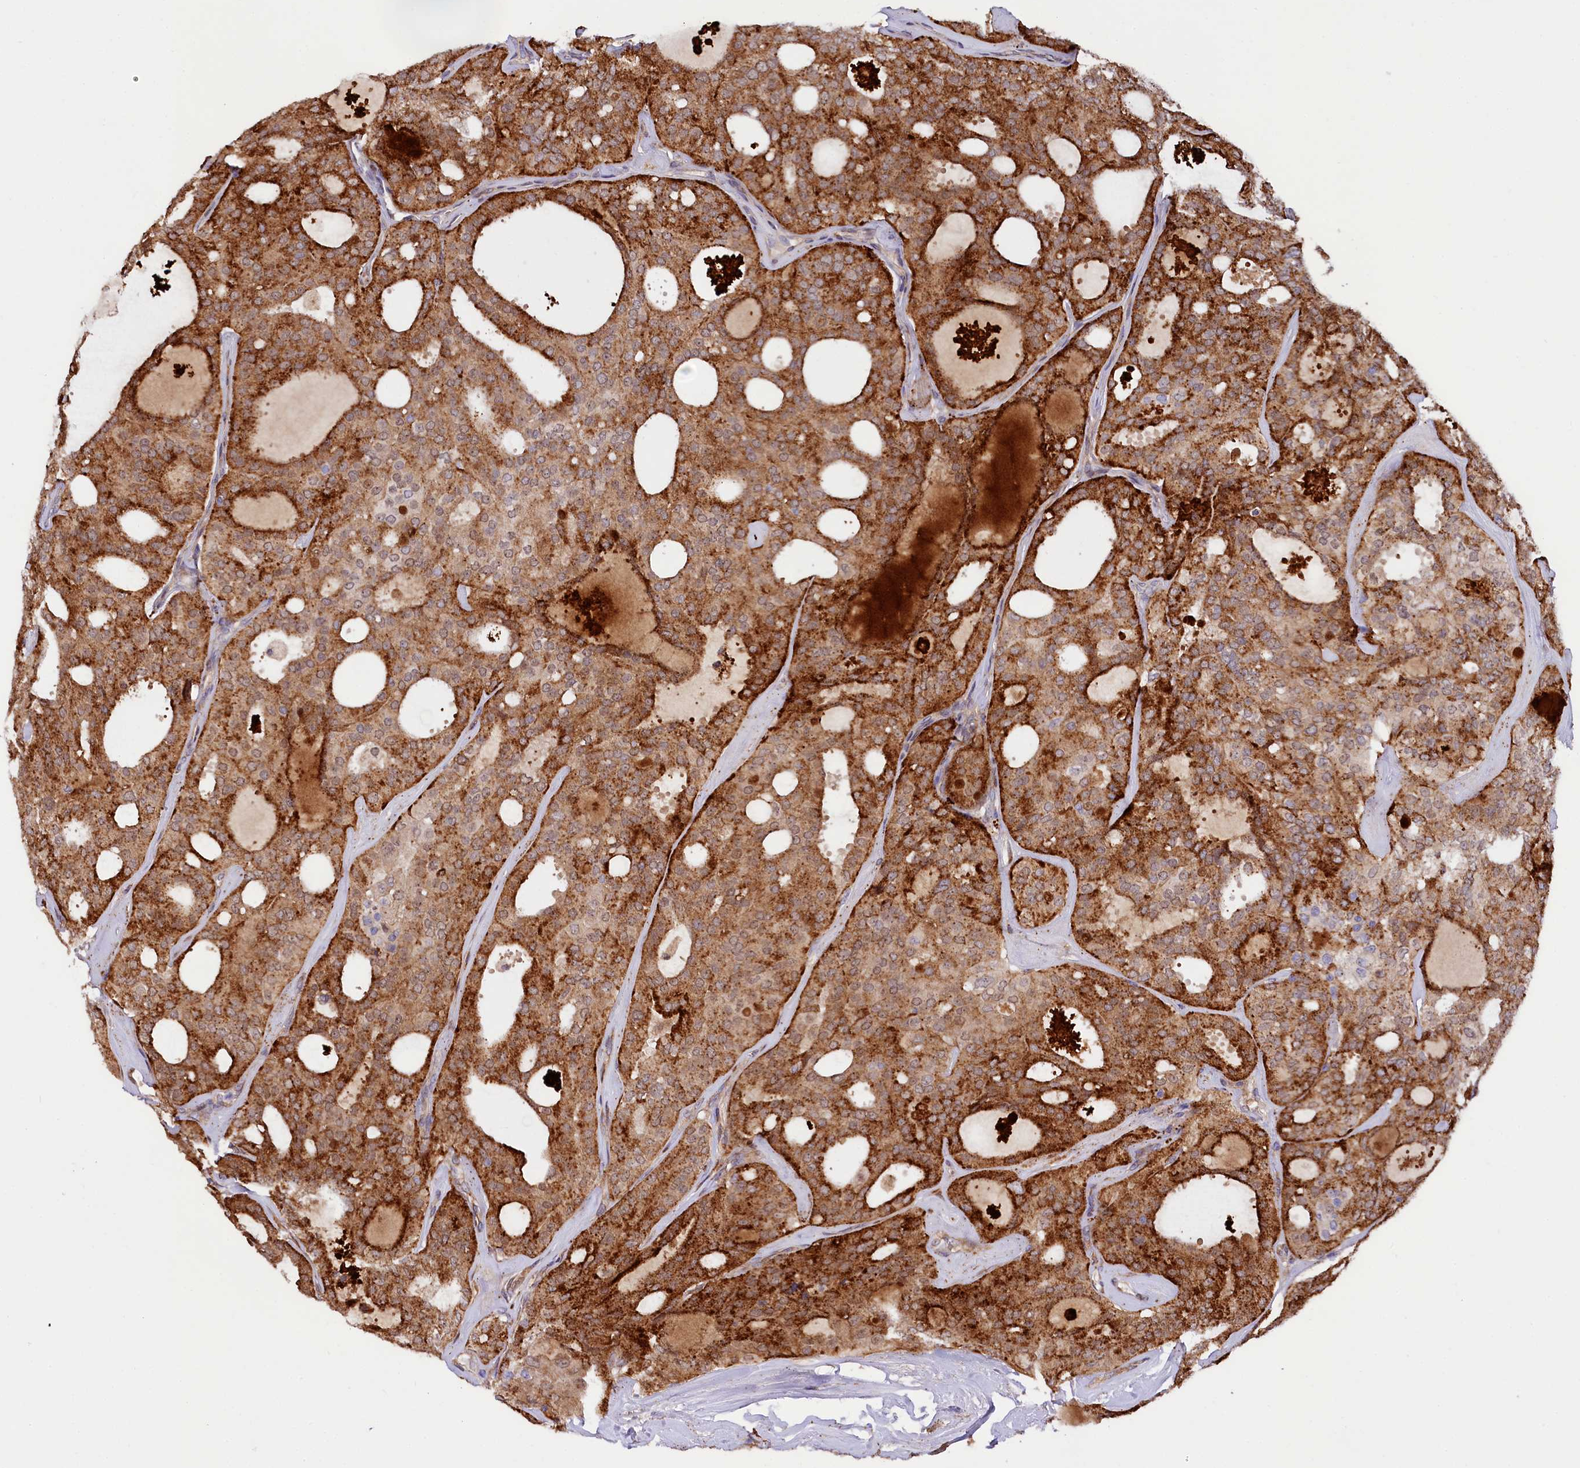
{"staining": {"intensity": "strong", "quantity": ">75%", "location": "cytoplasmic/membranous"}, "tissue": "thyroid cancer", "cell_type": "Tumor cells", "image_type": "cancer", "snomed": [{"axis": "morphology", "description": "Follicular adenoma carcinoma, NOS"}, {"axis": "topography", "description": "Thyroid gland"}], "caption": "DAB immunohistochemical staining of human thyroid cancer (follicular adenoma carcinoma) demonstrates strong cytoplasmic/membranous protein staining in about >75% of tumor cells. The protein is shown in brown color, while the nuclei are stained blue.", "gene": "PDZRN3", "patient": {"sex": "male", "age": 75}}